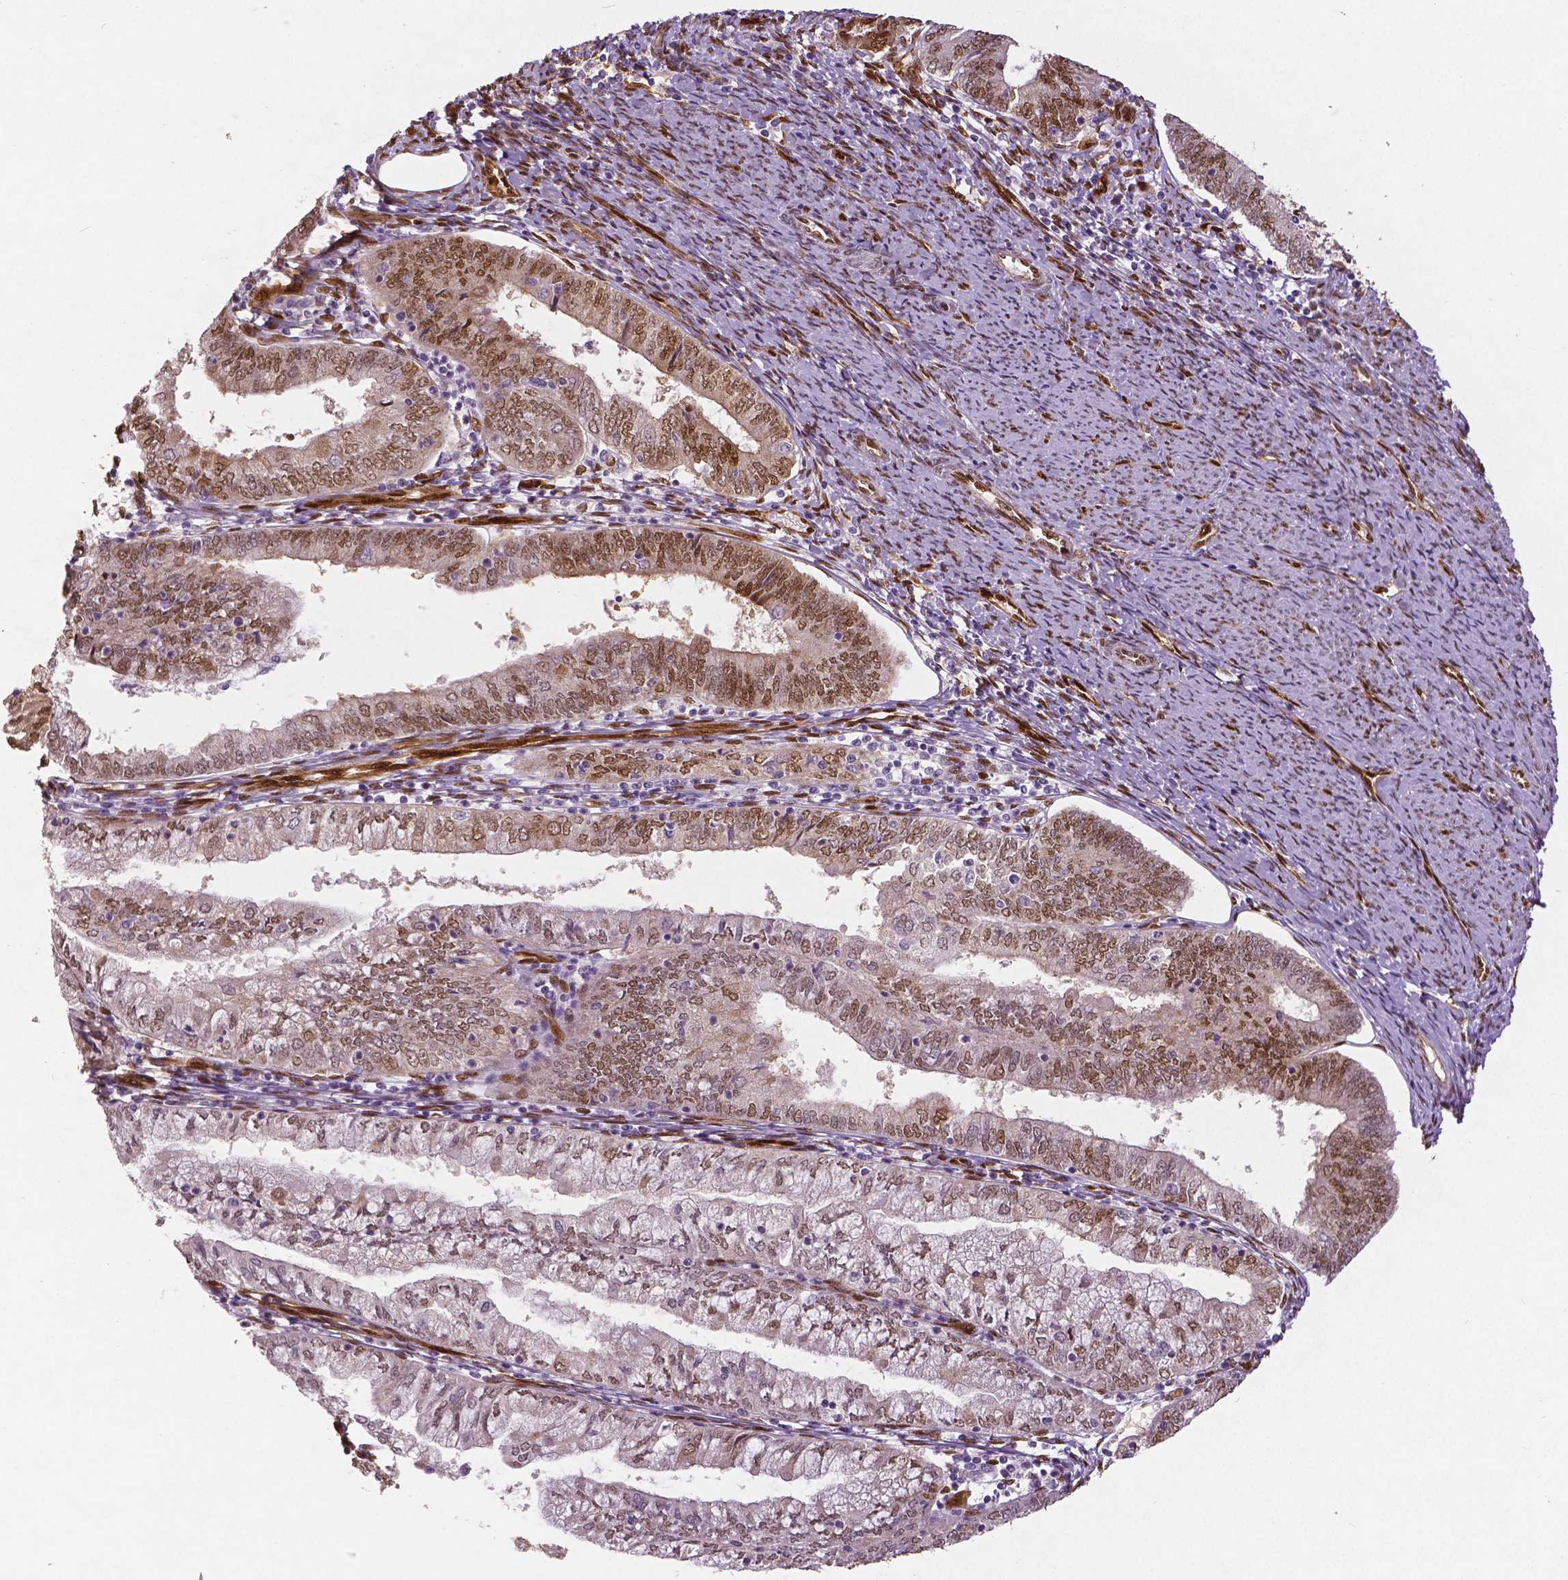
{"staining": {"intensity": "moderate", "quantity": ">75%", "location": "cytoplasmic/membranous,nuclear"}, "tissue": "endometrial cancer", "cell_type": "Tumor cells", "image_type": "cancer", "snomed": [{"axis": "morphology", "description": "Adenocarcinoma, NOS"}, {"axis": "topography", "description": "Endometrium"}], "caption": "A brown stain shows moderate cytoplasmic/membranous and nuclear staining of a protein in adenocarcinoma (endometrial) tumor cells. (Stains: DAB (3,3'-diaminobenzidine) in brown, nuclei in blue, Microscopy: brightfield microscopy at high magnification).", "gene": "WWTR1", "patient": {"sex": "female", "age": 55}}